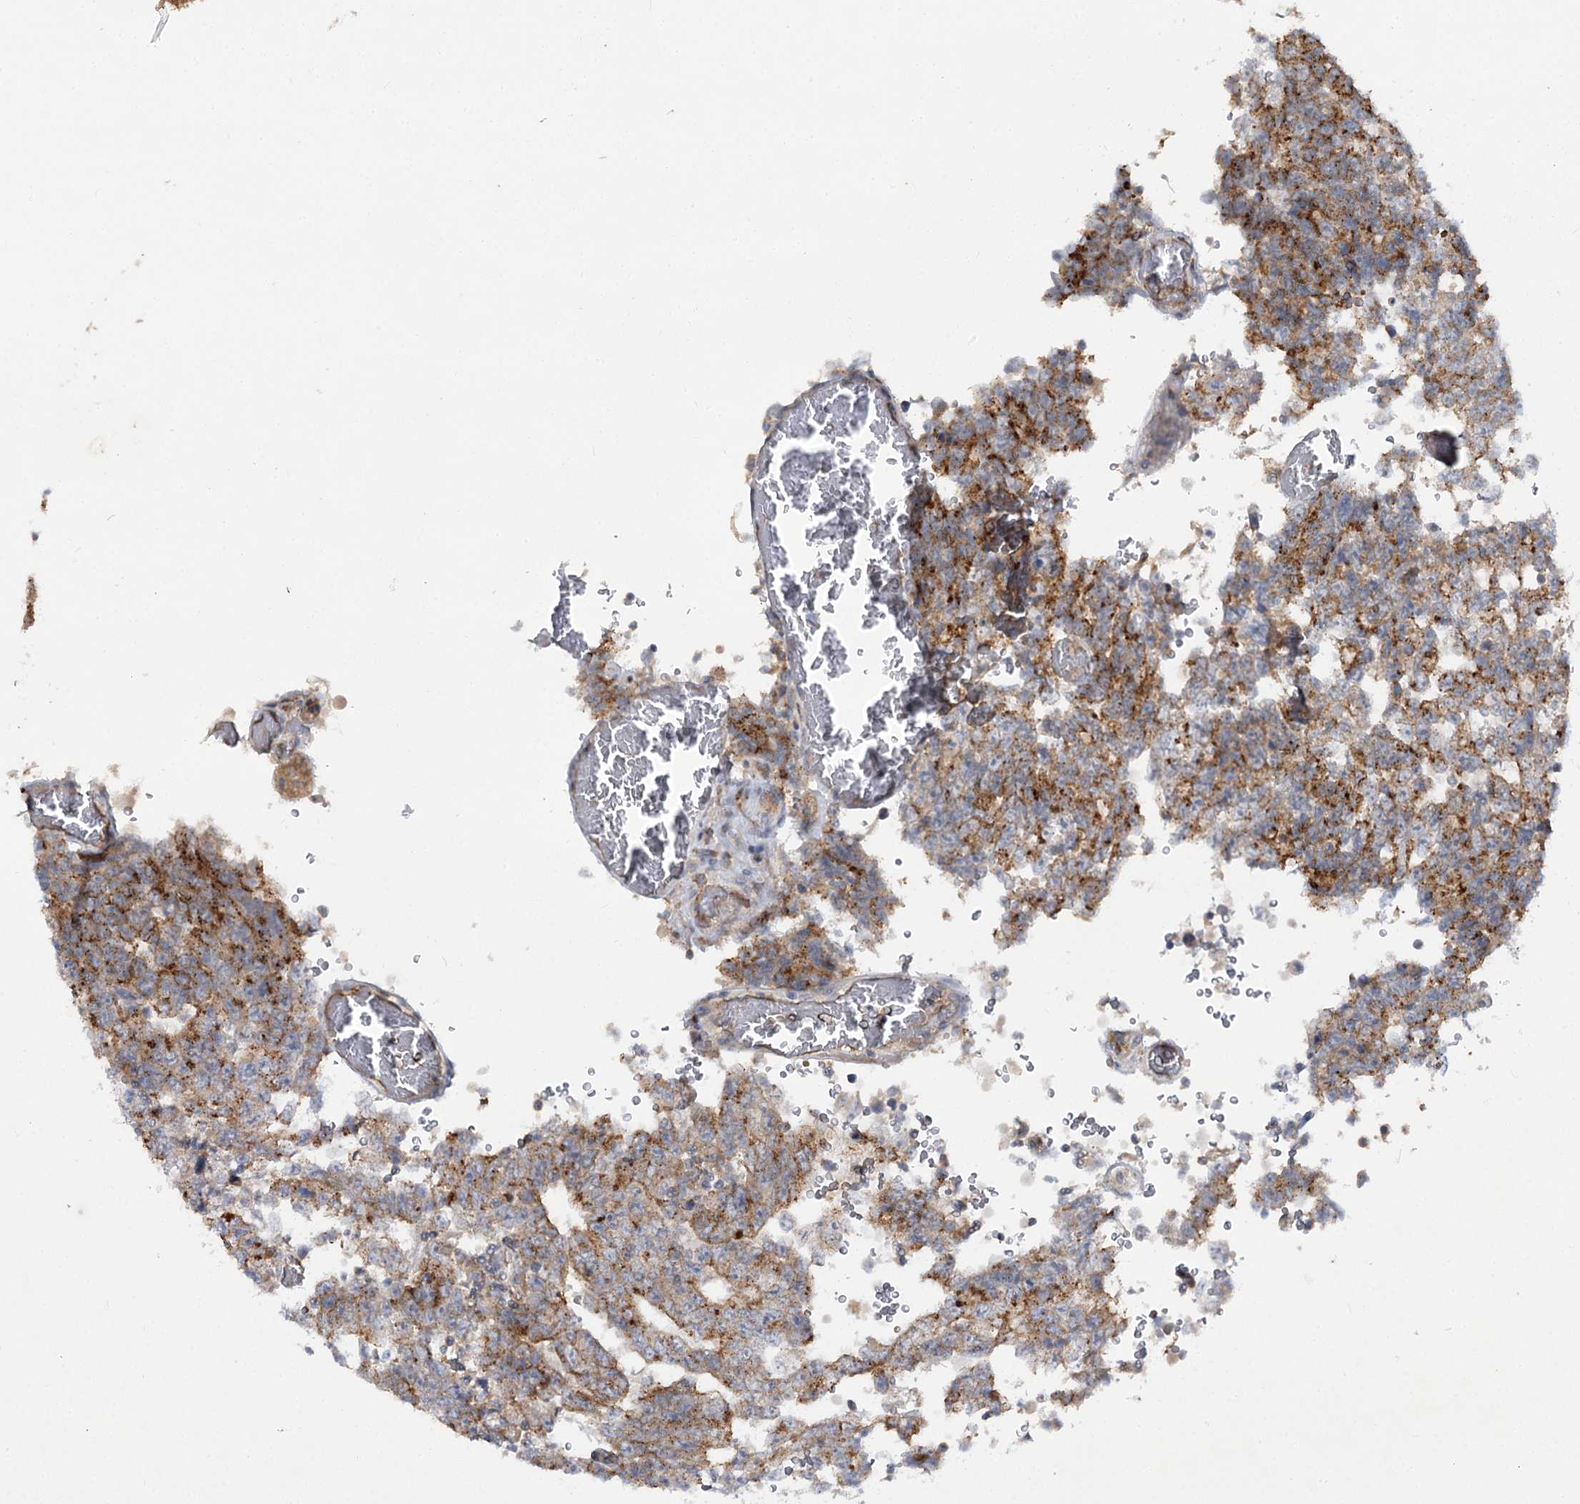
{"staining": {"intensity": "strong", "quantity": "25%-75%", "location": "cytoplasmic/membranous"}, "tissue": "testis cancer", "cell_type": "Tumor cells", "image_type": "cancer", "snomed": [{"axis": "morphology", "description": "Carcinoma, Embryonal, NOS"}, {"axis": "topography", "description": "Testis"}], "caption": "Human testis embryonal carcinoma stained with a protein marker demonstrates strong staining in tumor cells.", "gene": "KIAA0825", "patient": {"sex": "male", "age": 26}}